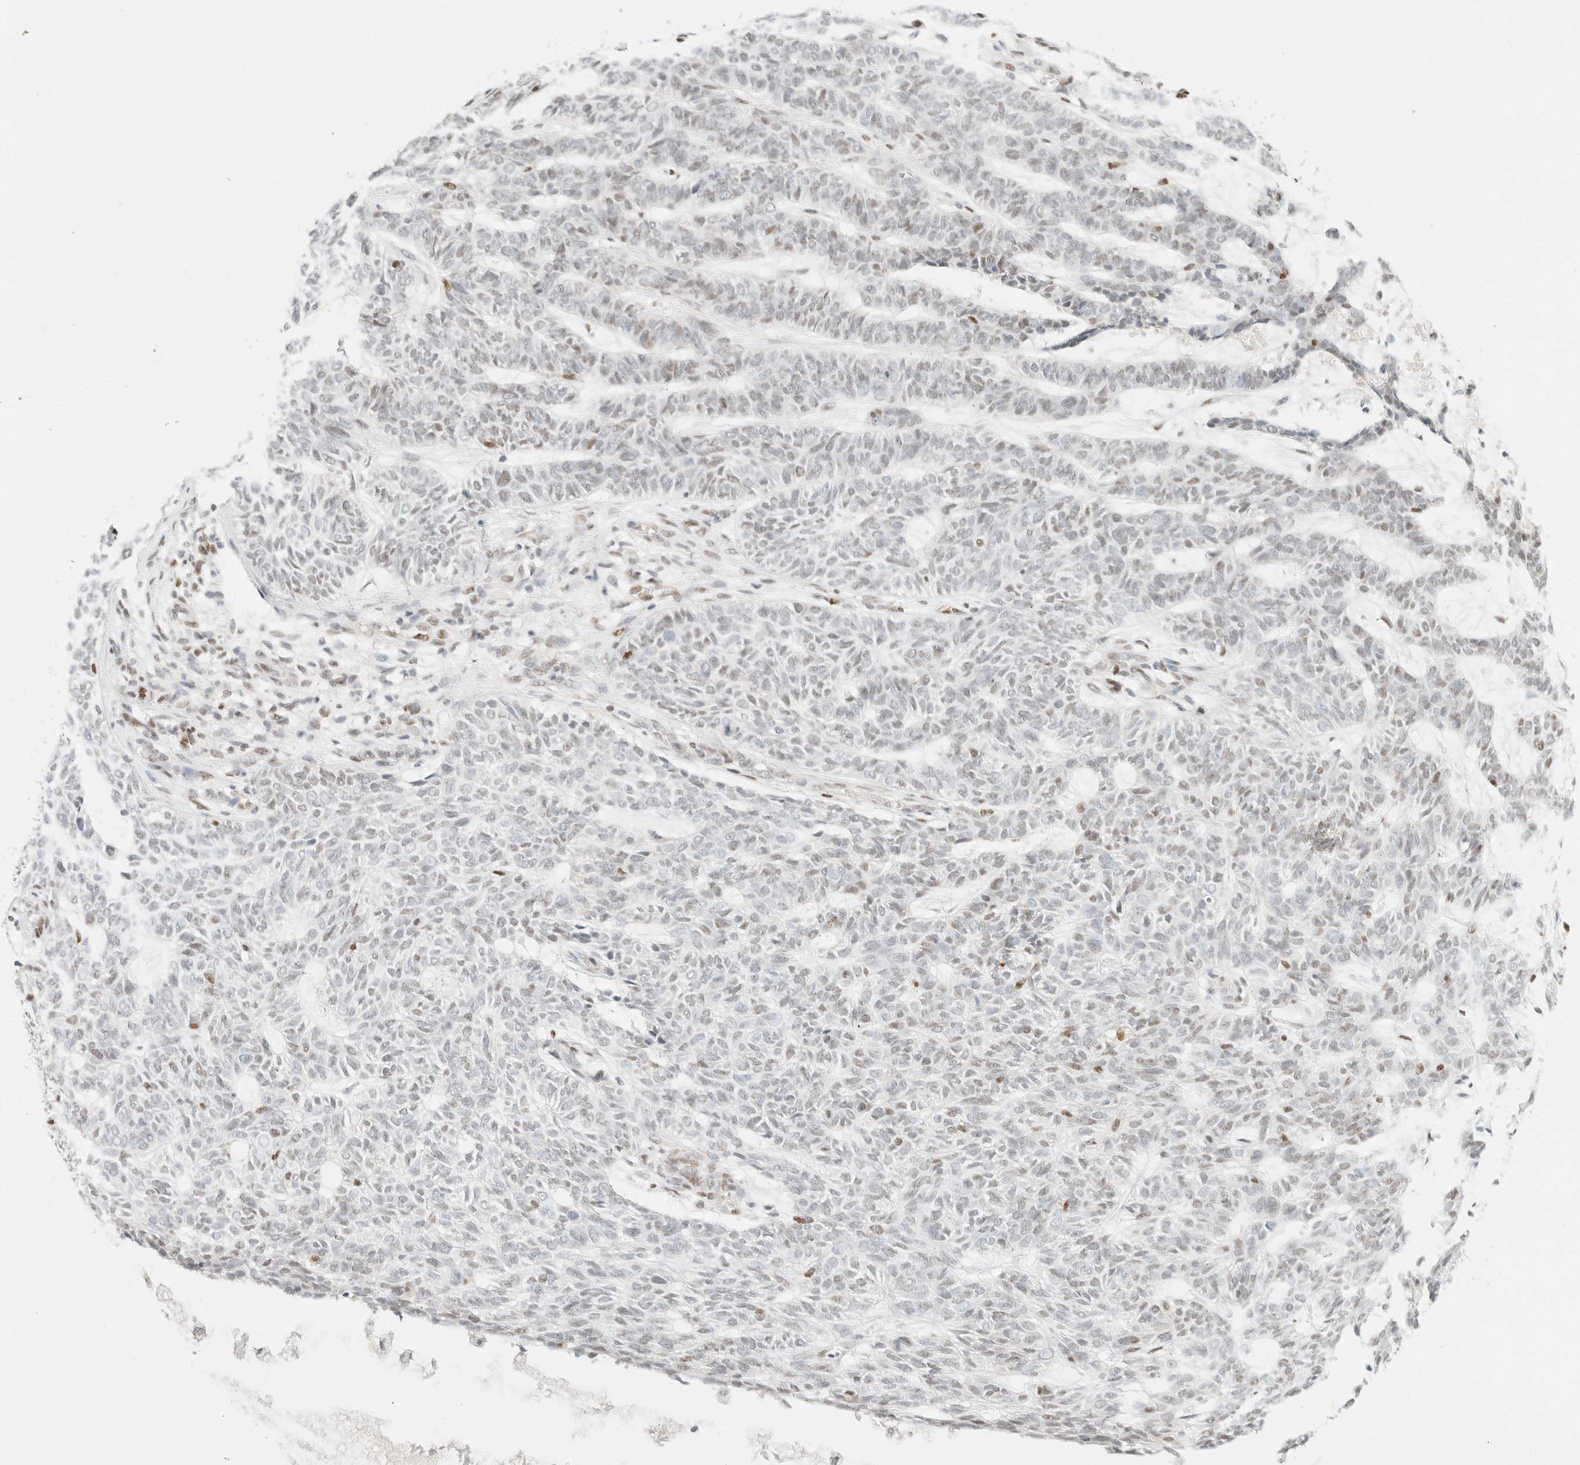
{"staining": {"intensity": "weak", "quantity": "<25%", "location": "nuclear"}, "tissue": "skin cancer", "cell_type": "Tumor cells", "image_type": "cancer", "snomed": [{"axis": "morphology", "description": "Basal cell carcinoma"}, {"axis": "topography", "description": "Skin"}], "caption": "This is a micrograph of immunohistochemistry (IHC) staining of basal cell carcinoma (skin), which shows no expression in tumor cells.", "gene": "DDB2", "patient": {"sex": "male", "age": 87}}